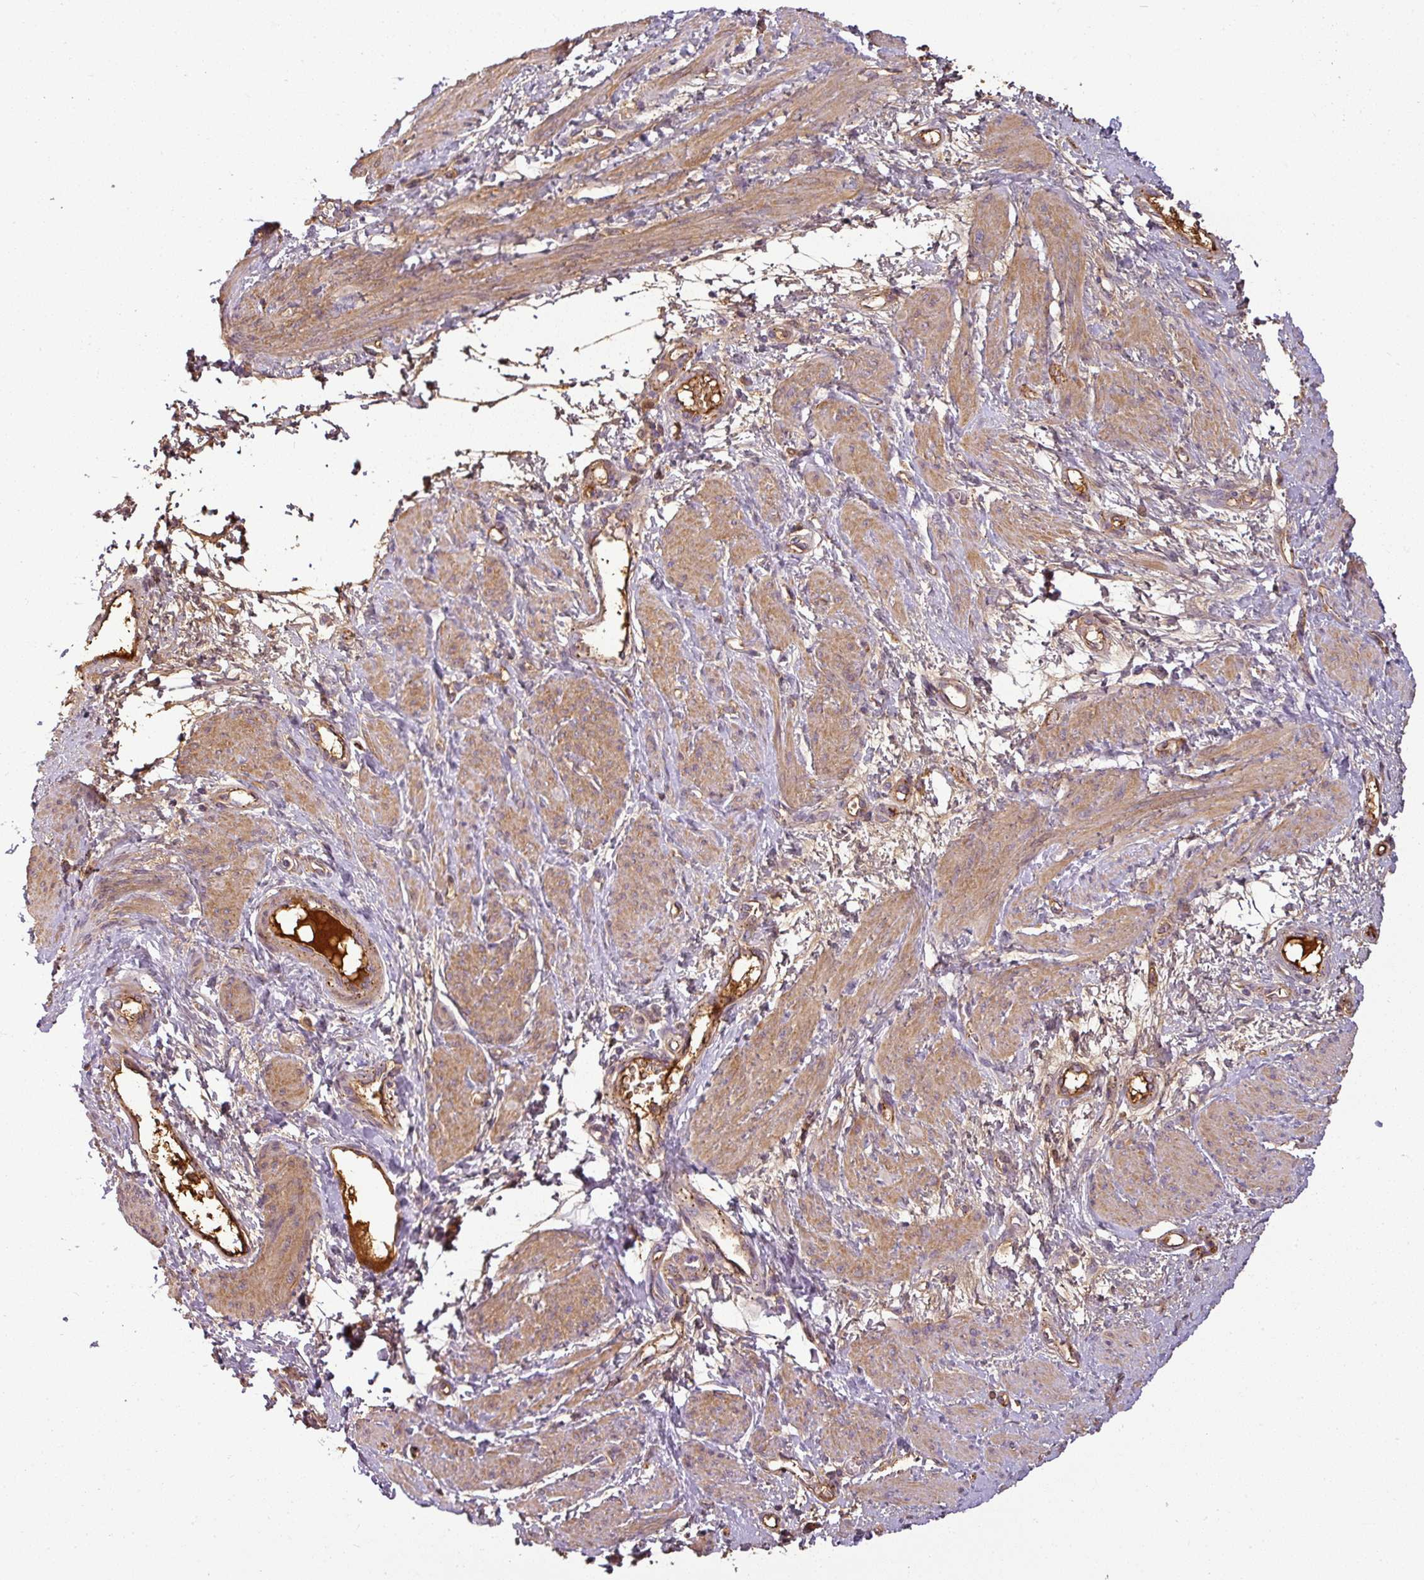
{"staining": {"intensity": "moderate", "quantity": "25%-75%", "location": "cytoplasmic/membranous"}, "tissue": "smooth muscle", "cell_type": "Smooth muscle cells", "image_type": "normal", "snomed": [{"axis": "morphology", "description": "Normal tissue, NOS"}, {"axis": "topography", "description": "Smooth muscle"}, {"axis": "topography", "description": "Uterus"}], "caption": "Protein staining of benign smooth muscle displays moderate cytoplasmic/membranous staining in approximately 25%-75% of smooth muscle cells.", "gene": "APOC1", "patient": {"sex": "female", "age": 39}}